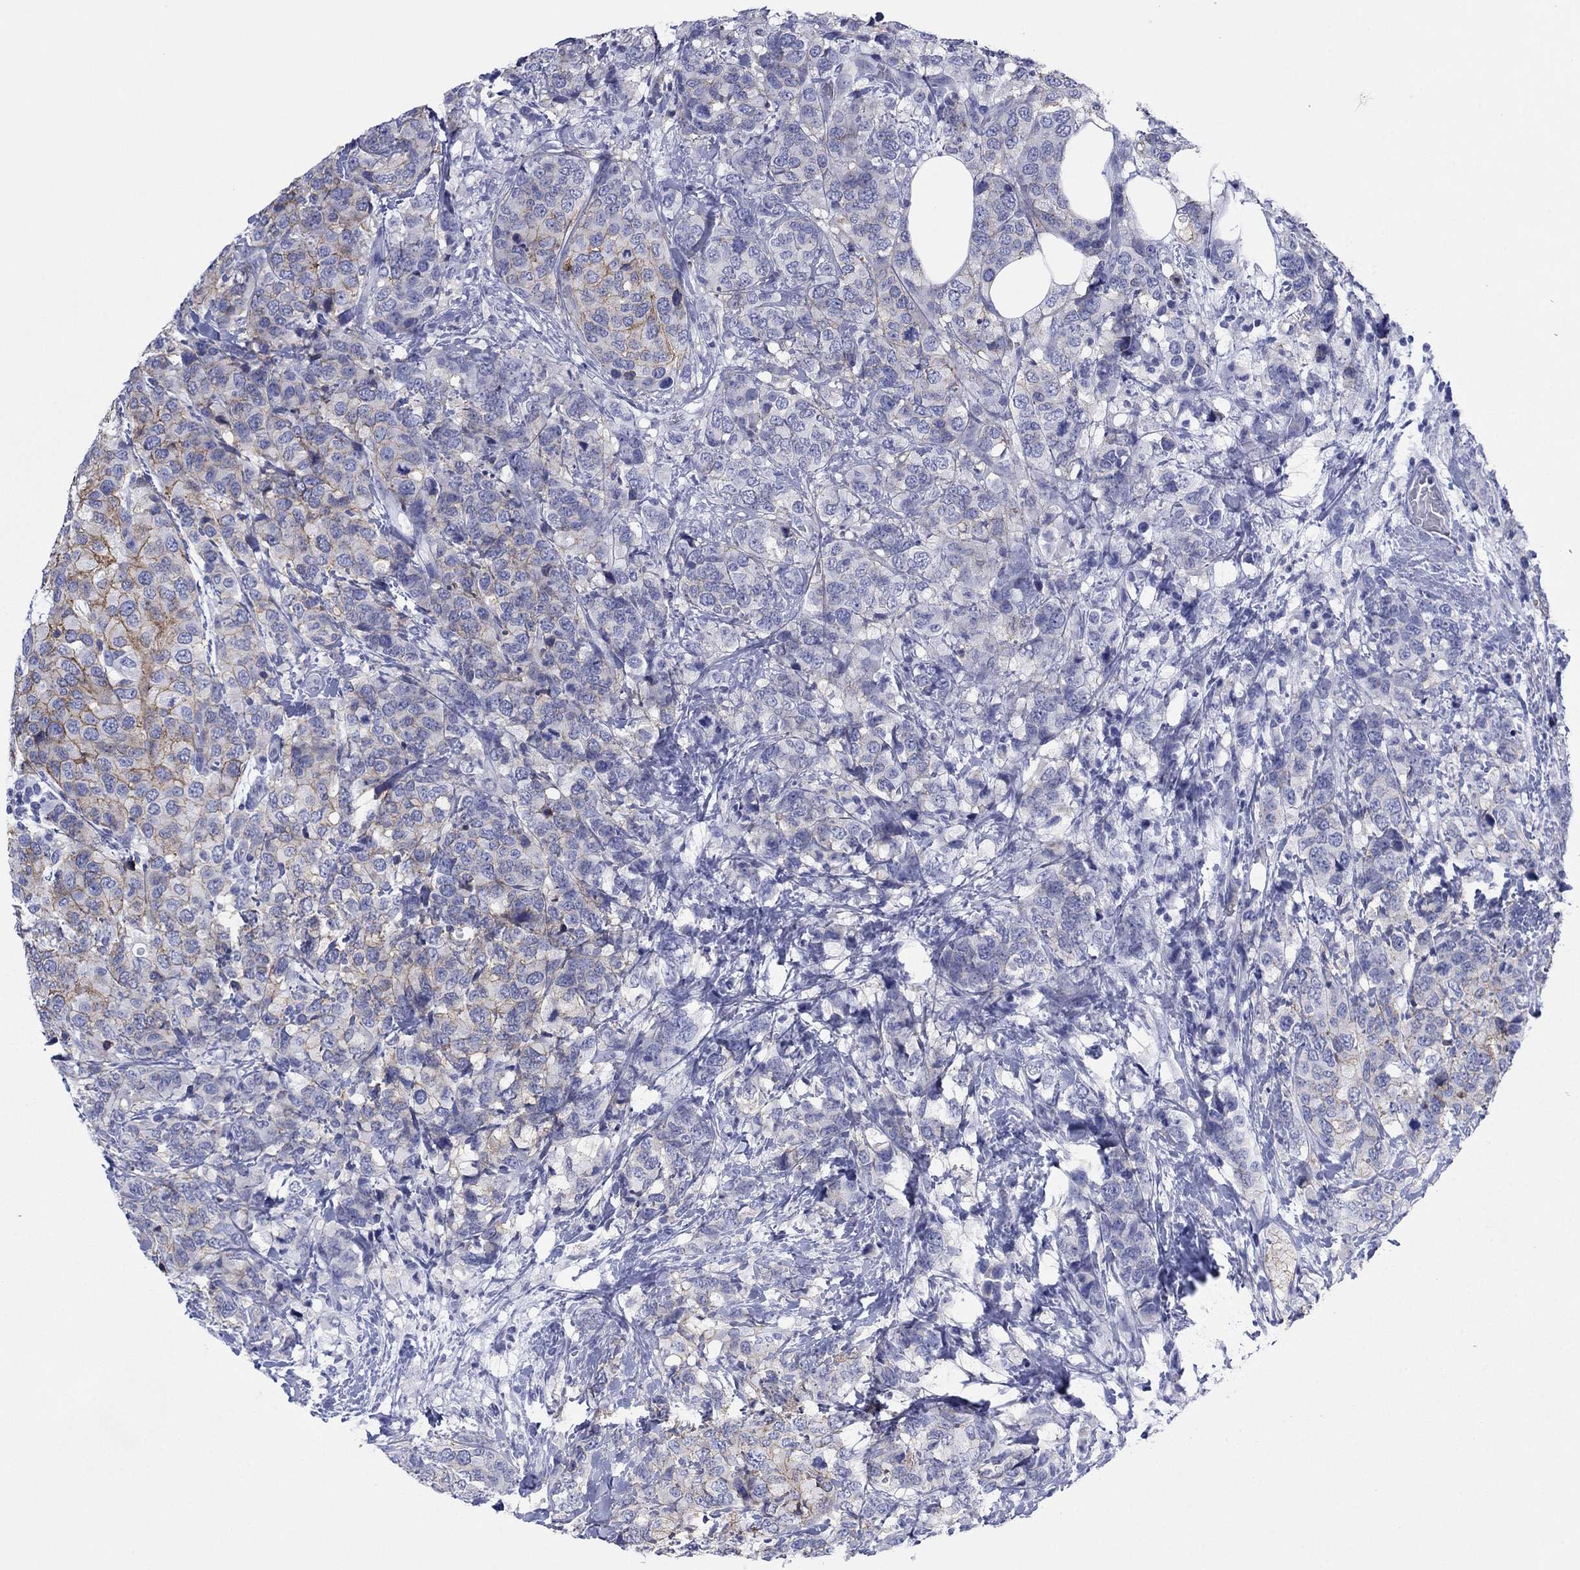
{"staining": {"intensity": "moderate", "quantity": "25%-75%", "location": "cytoplasmic/membranous"}, "tissue": "breast cancer", "cell_type": "Tumor cells", "image_type": "cancer", "snomed": [{"axis": "morphology", "description": "Lobular carcinoma"}, {"axis": "topography", "description": "Breast"}], "caption": "Immunohistochemical staining of human lobular carcinoma (breast) demonstrates medium levels of moderate cytoplasmic/membranous expression in about 25%-75% of tumor cells.", "gene": "ATP1B1", "patient": {"sex": "female", "age": 59}}